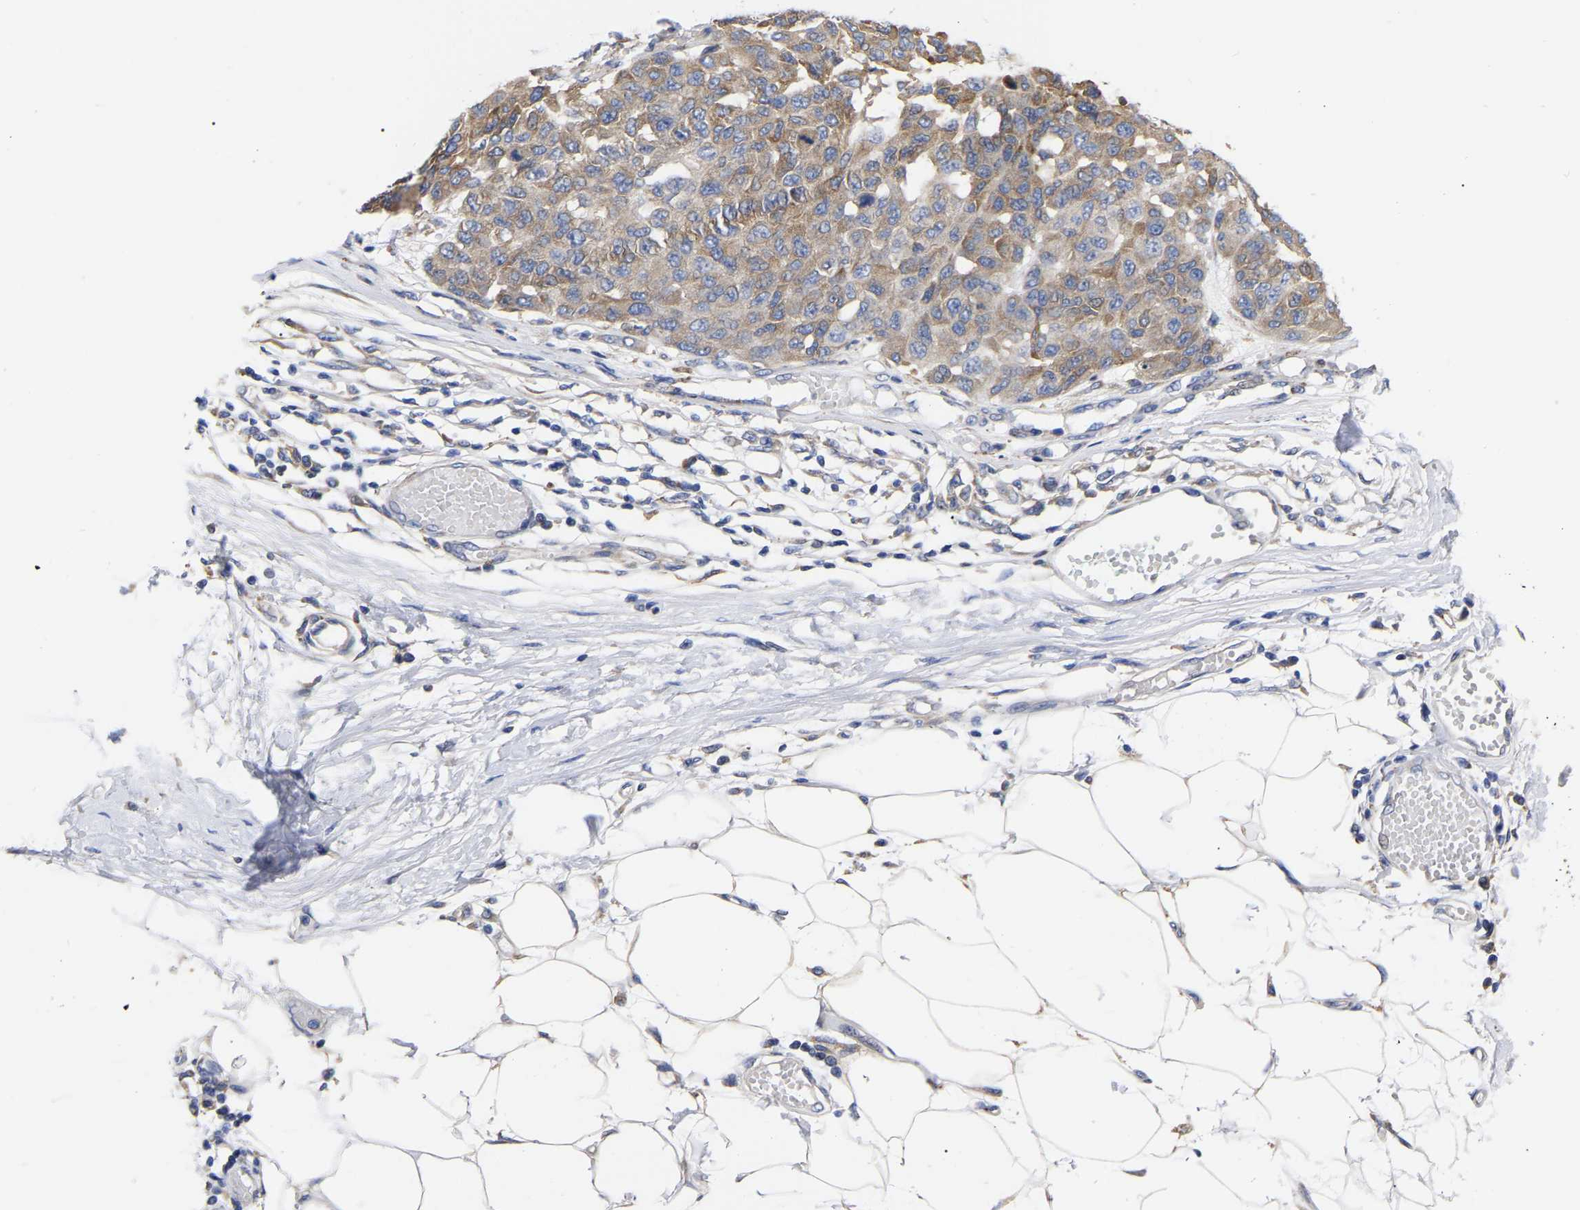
{"staining": {"intensity": "moderate", "quantity": ">75%", "location": "cytoplasmic/membranous"}, "tissue": "melanoma", "cell_type": "Tumor cells", "image_type": "cancer", "snomed": [{"axis": "morphology", "description": "Normal tissue, NOS"}, {"axis": "morphology", "description": "Malignant melanoma, NOS"}, {"axis": "topography", "description": "Skin"}], "caption": "Immunohistochemical staining of human malignant melanoma demonstrates medium levels of moderate cytoplasmic/membranous expression in about >75% of tumor cells.", "gene": "CFAP298", "patient": {"sex": "male", "age": 62}}